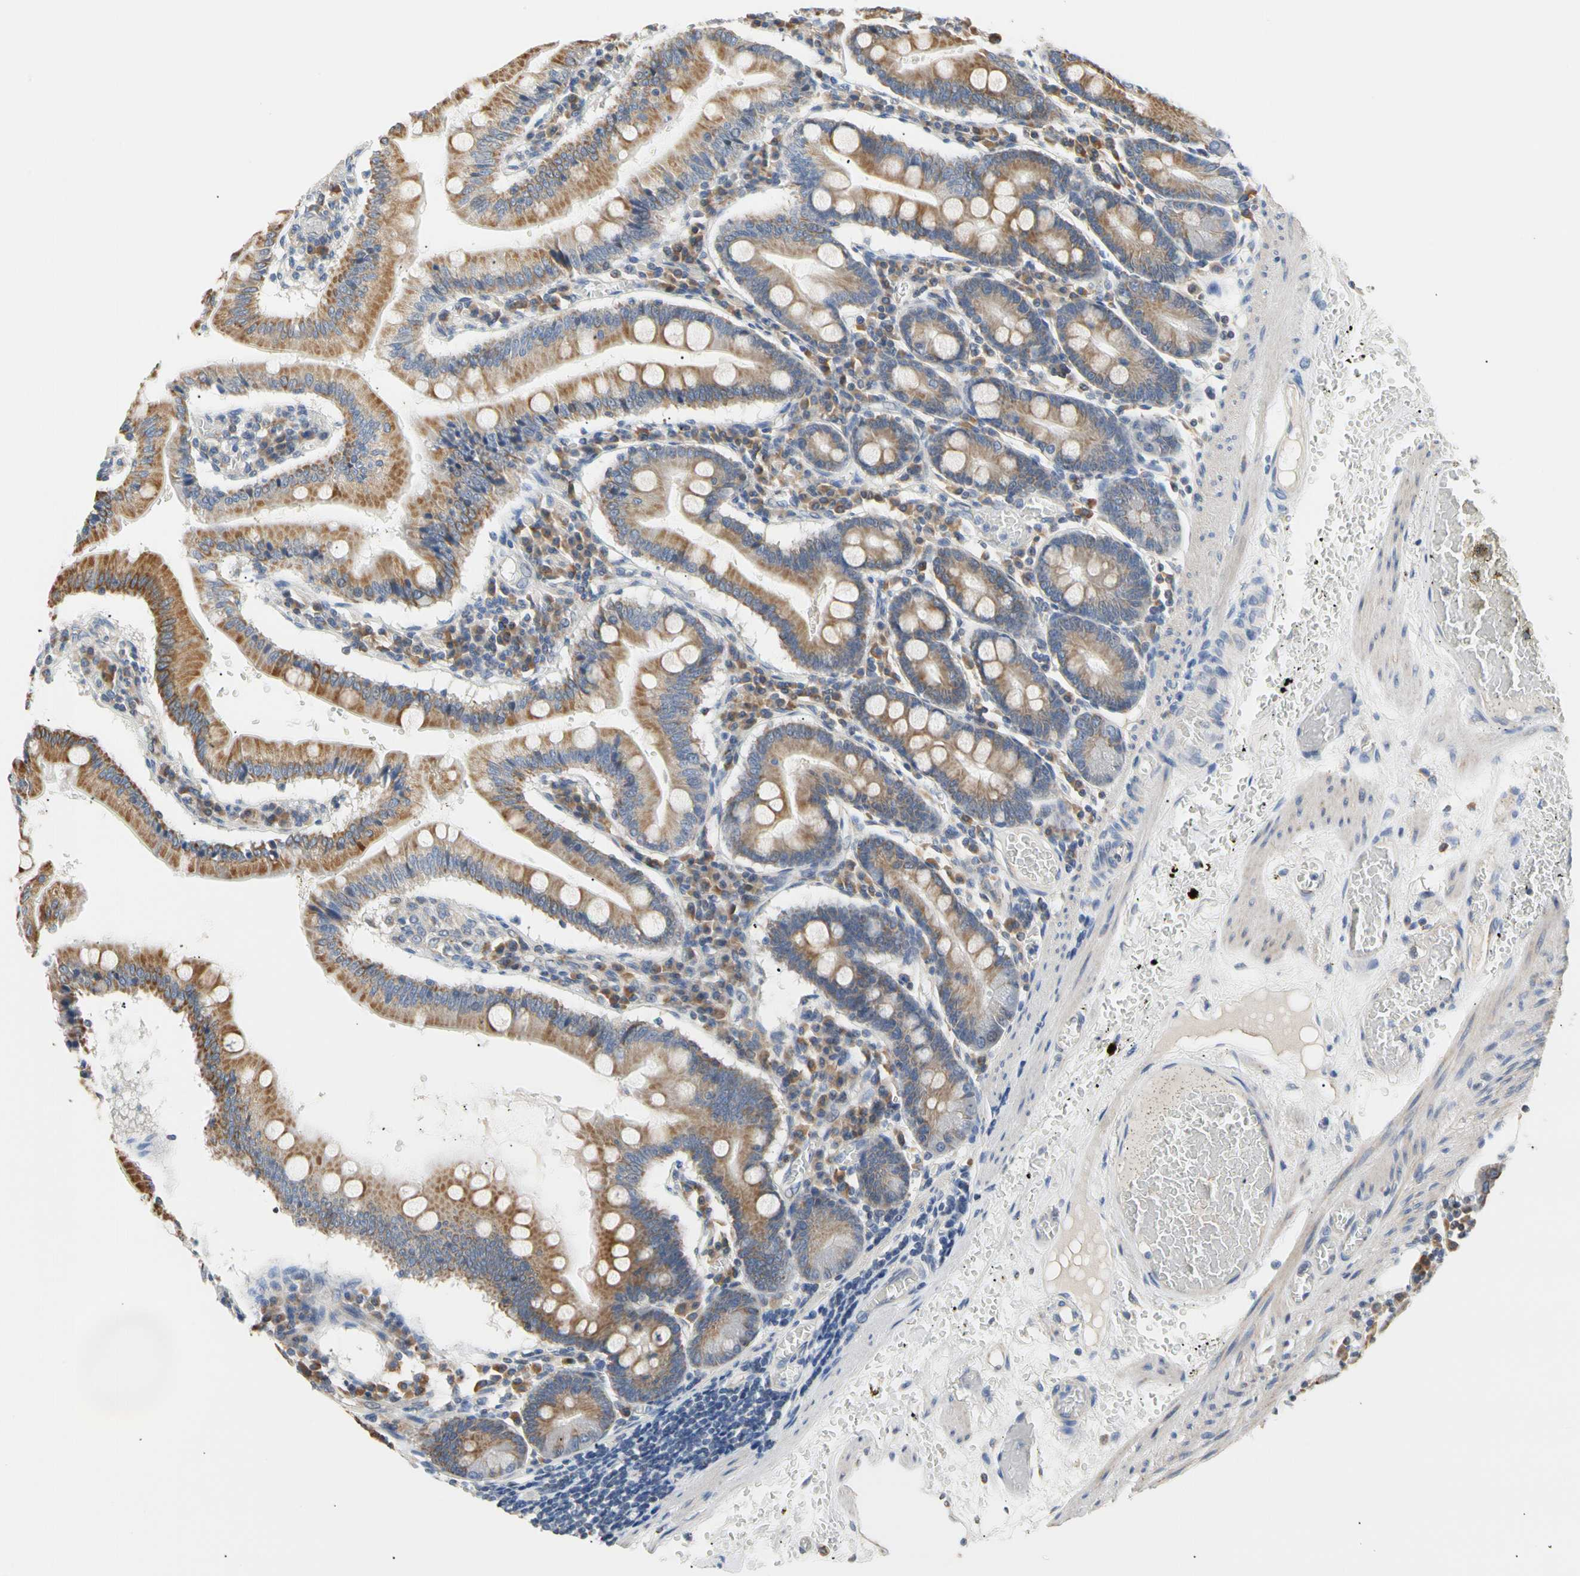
{"staining": {"intensity": "moderate", "quantity": ">75%", "location": "cytoplasmic/membranous"}, "tissue": "small intestine", "cell_type": "Glandular cells", "image_type": "normal", "snomed": [{"axis": "morphology", "description": "Normal tissue, NOS"}, {"axis": "topography", "description": "Small intestine"}], "caption": "Brown immunohistochemical staining in normal small intestine displays moderate cytoplasmic/membranous positivity in approximately >75% of glandular cells. (IHC, brightfield microscopy, high magnification).", "gene": "PLGRKT", "patient": {"sex": "male", "age": 71}}